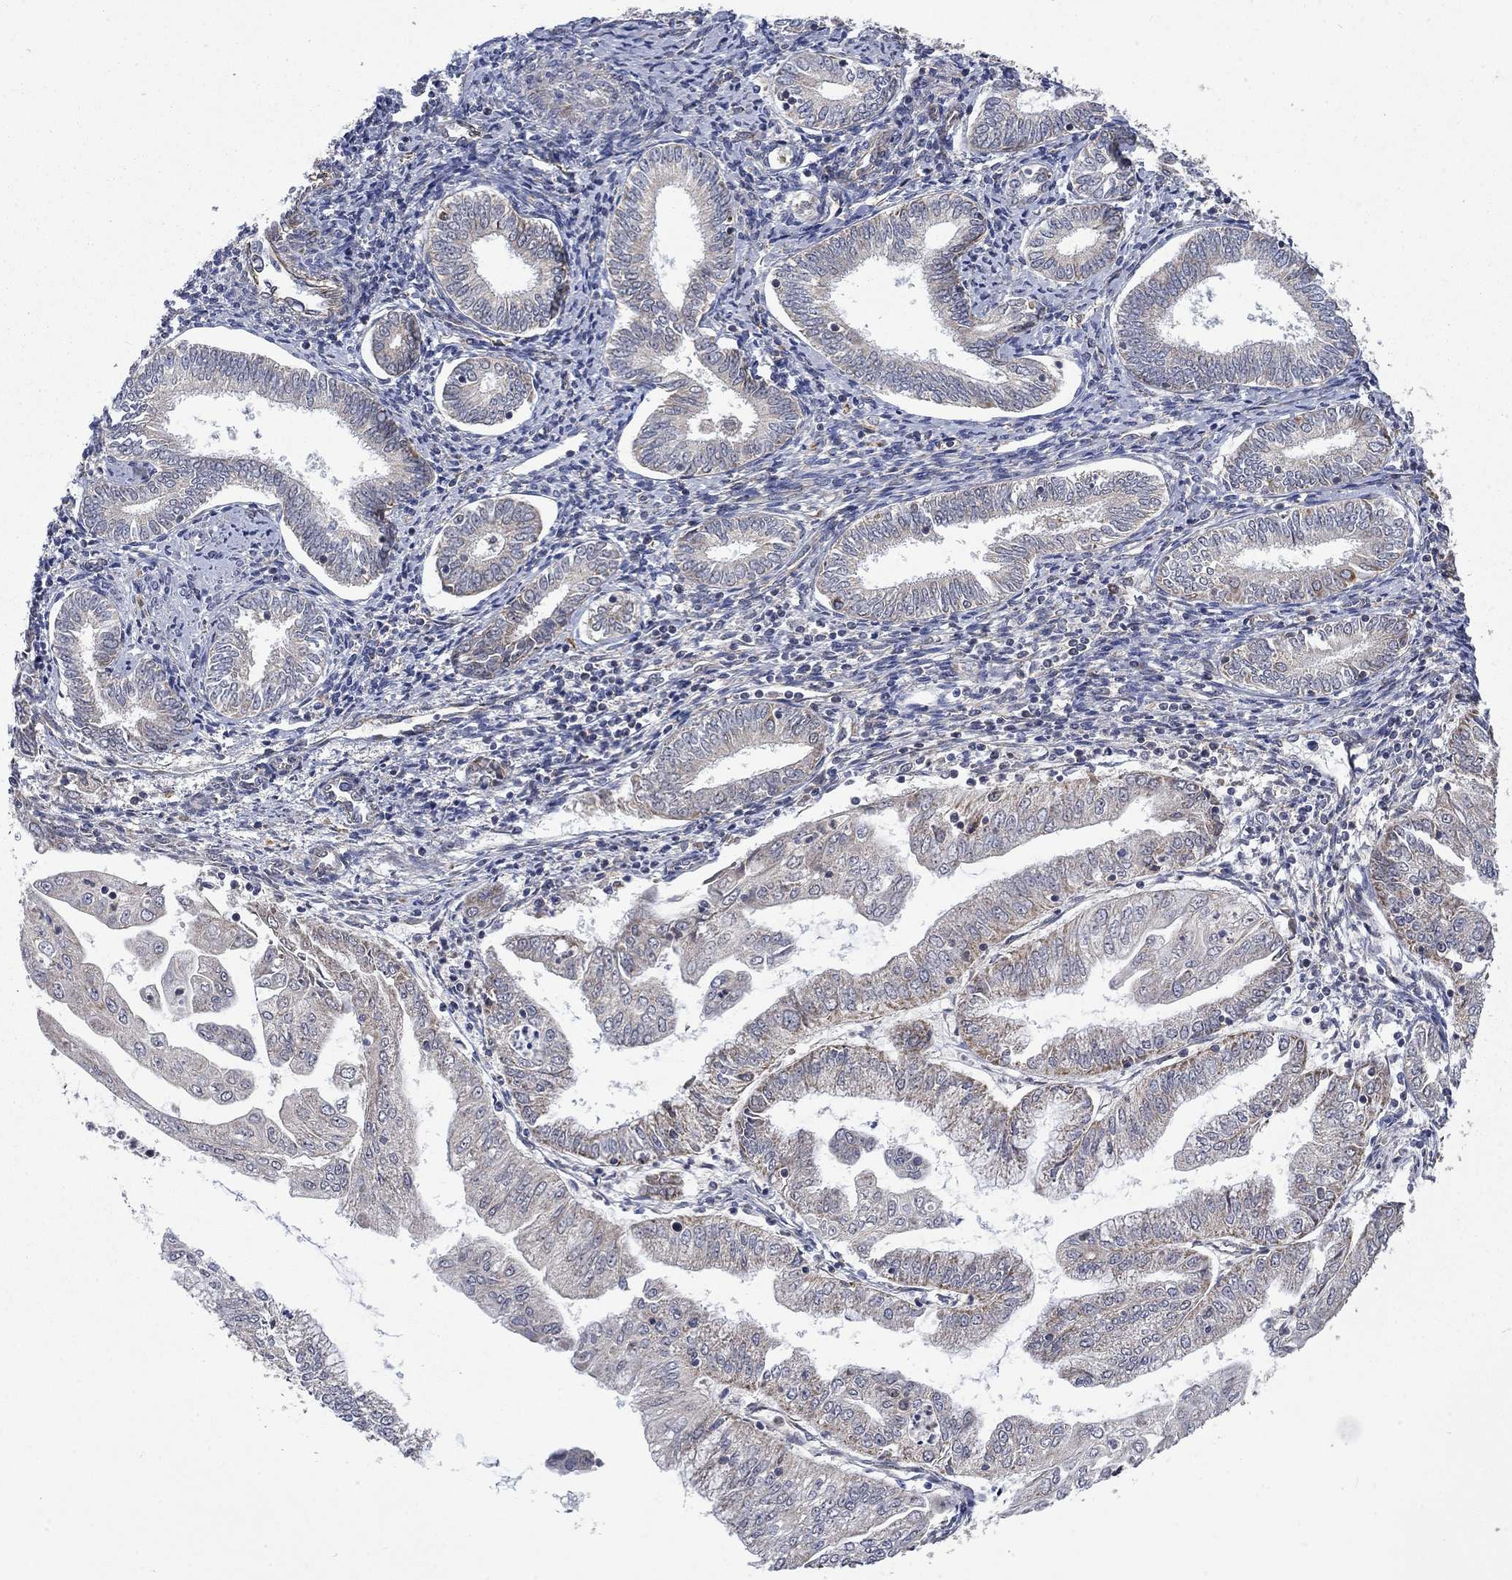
{"staining": {"intensity": "weak", "quantity": "<25%", "location": "cytoplasmic/membranous"}, "tissue": "endometrial cancer", "cell_type": "Tumor cells", "image_type": "cancer", "snomed": [{"axis": "morphology", "description": "Adenocarcinoma, NOS"}, {"axis": "topography", "description": "Endometrium"}], "caption": "Endometrial adenocarcinoma stained for a protein using IHC displays no positivity tumor cells.", "gene": "NDUFC1", "patient": {"sex": "female", "age": 56}}